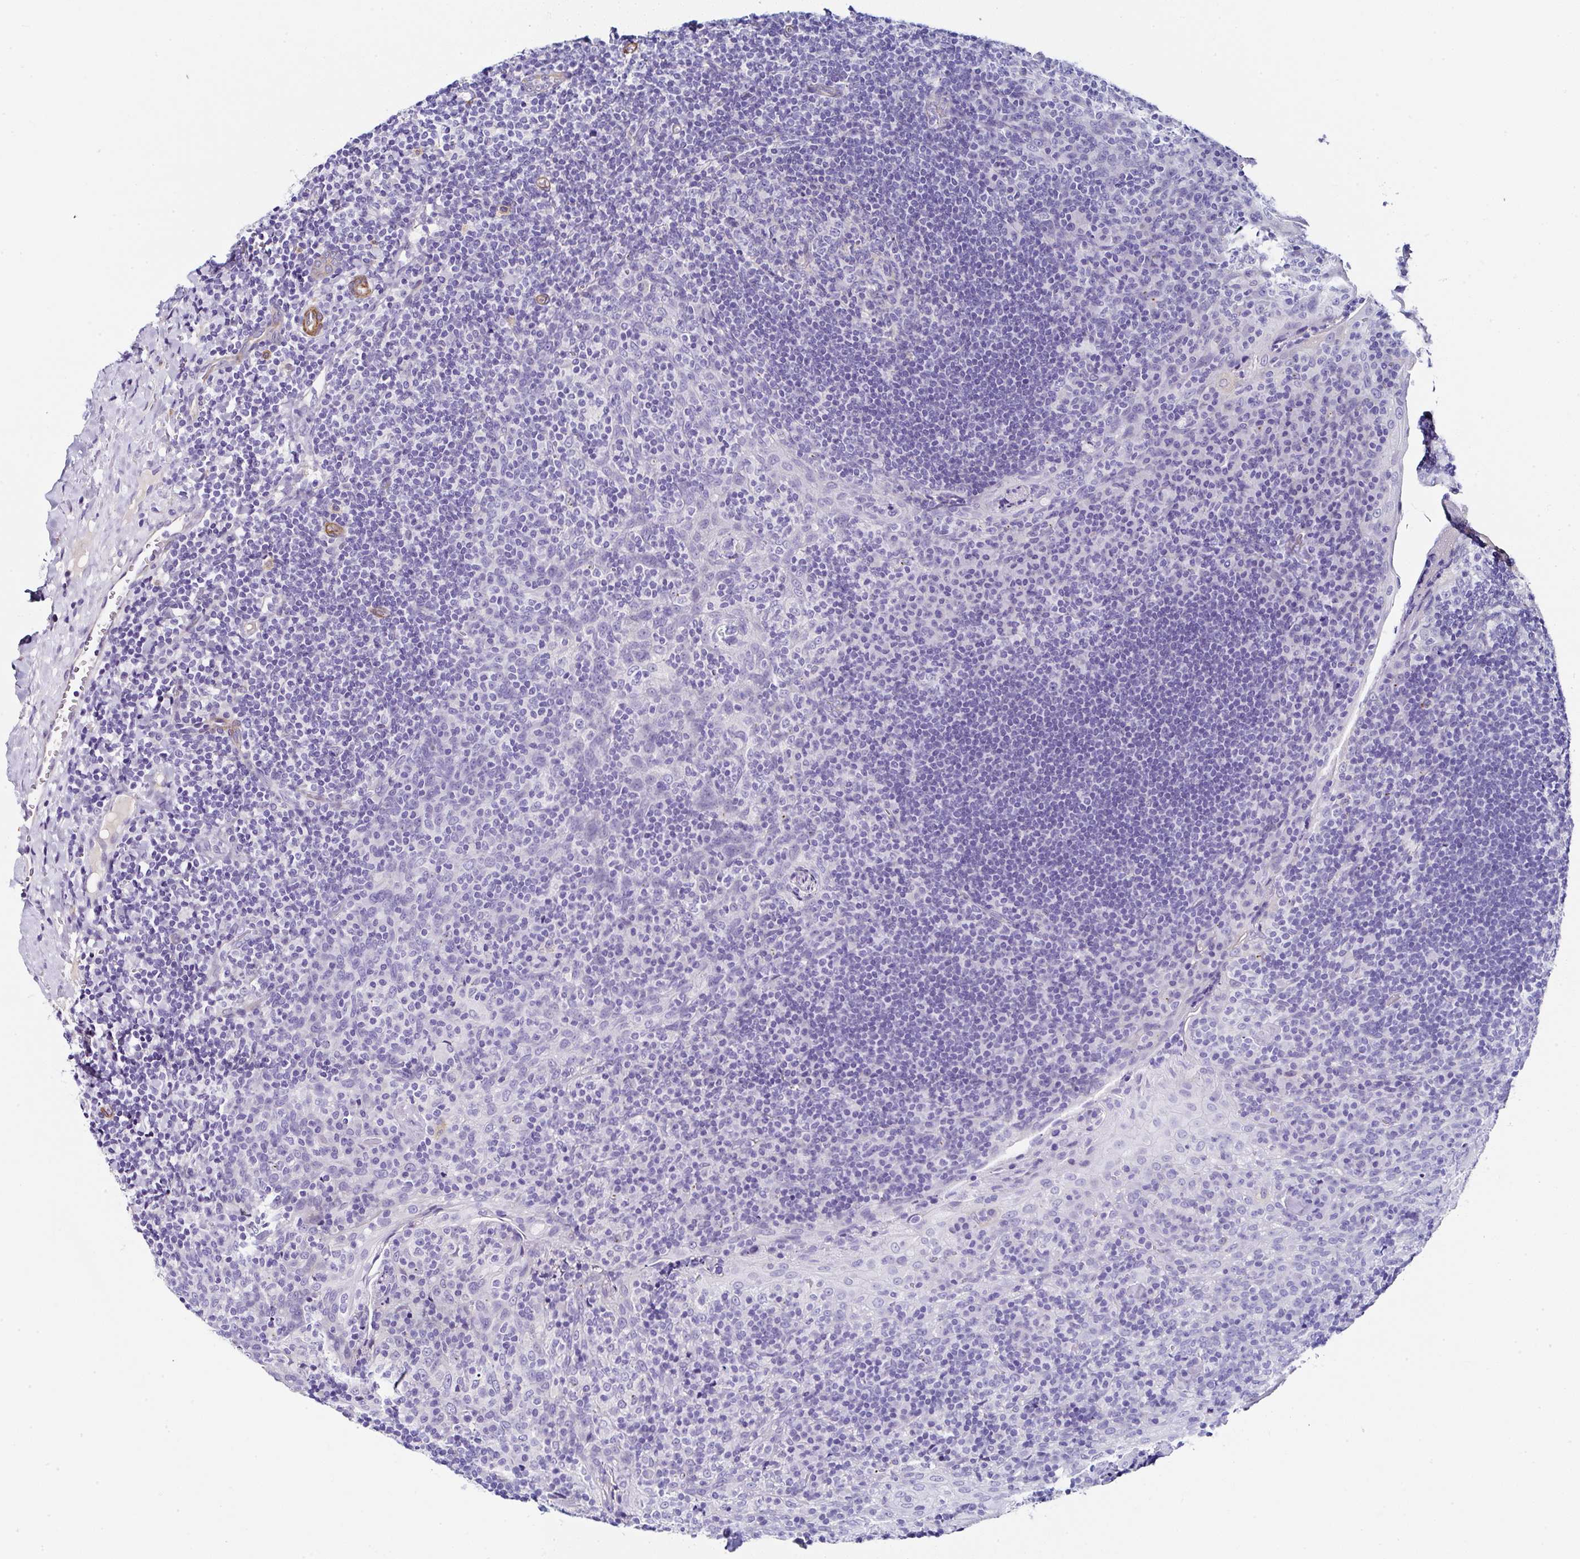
{"staining": {"intensity": "negative", "quantity": "none", "location": "none"}, "tissue": "tonsil", "cell_type": "Germinal center cells", "image_type": "normal", "snomed": [{"axis": "morphology", "description": "Normal tissue, NOS"}, {"axis": "topography", "description": "Tonsil"}], "caption": "Germinal center cells show no significant protein expression in normal tonsil.", "gene": "PPFIA4", "patient": {"sex": "male", "age": 17}}